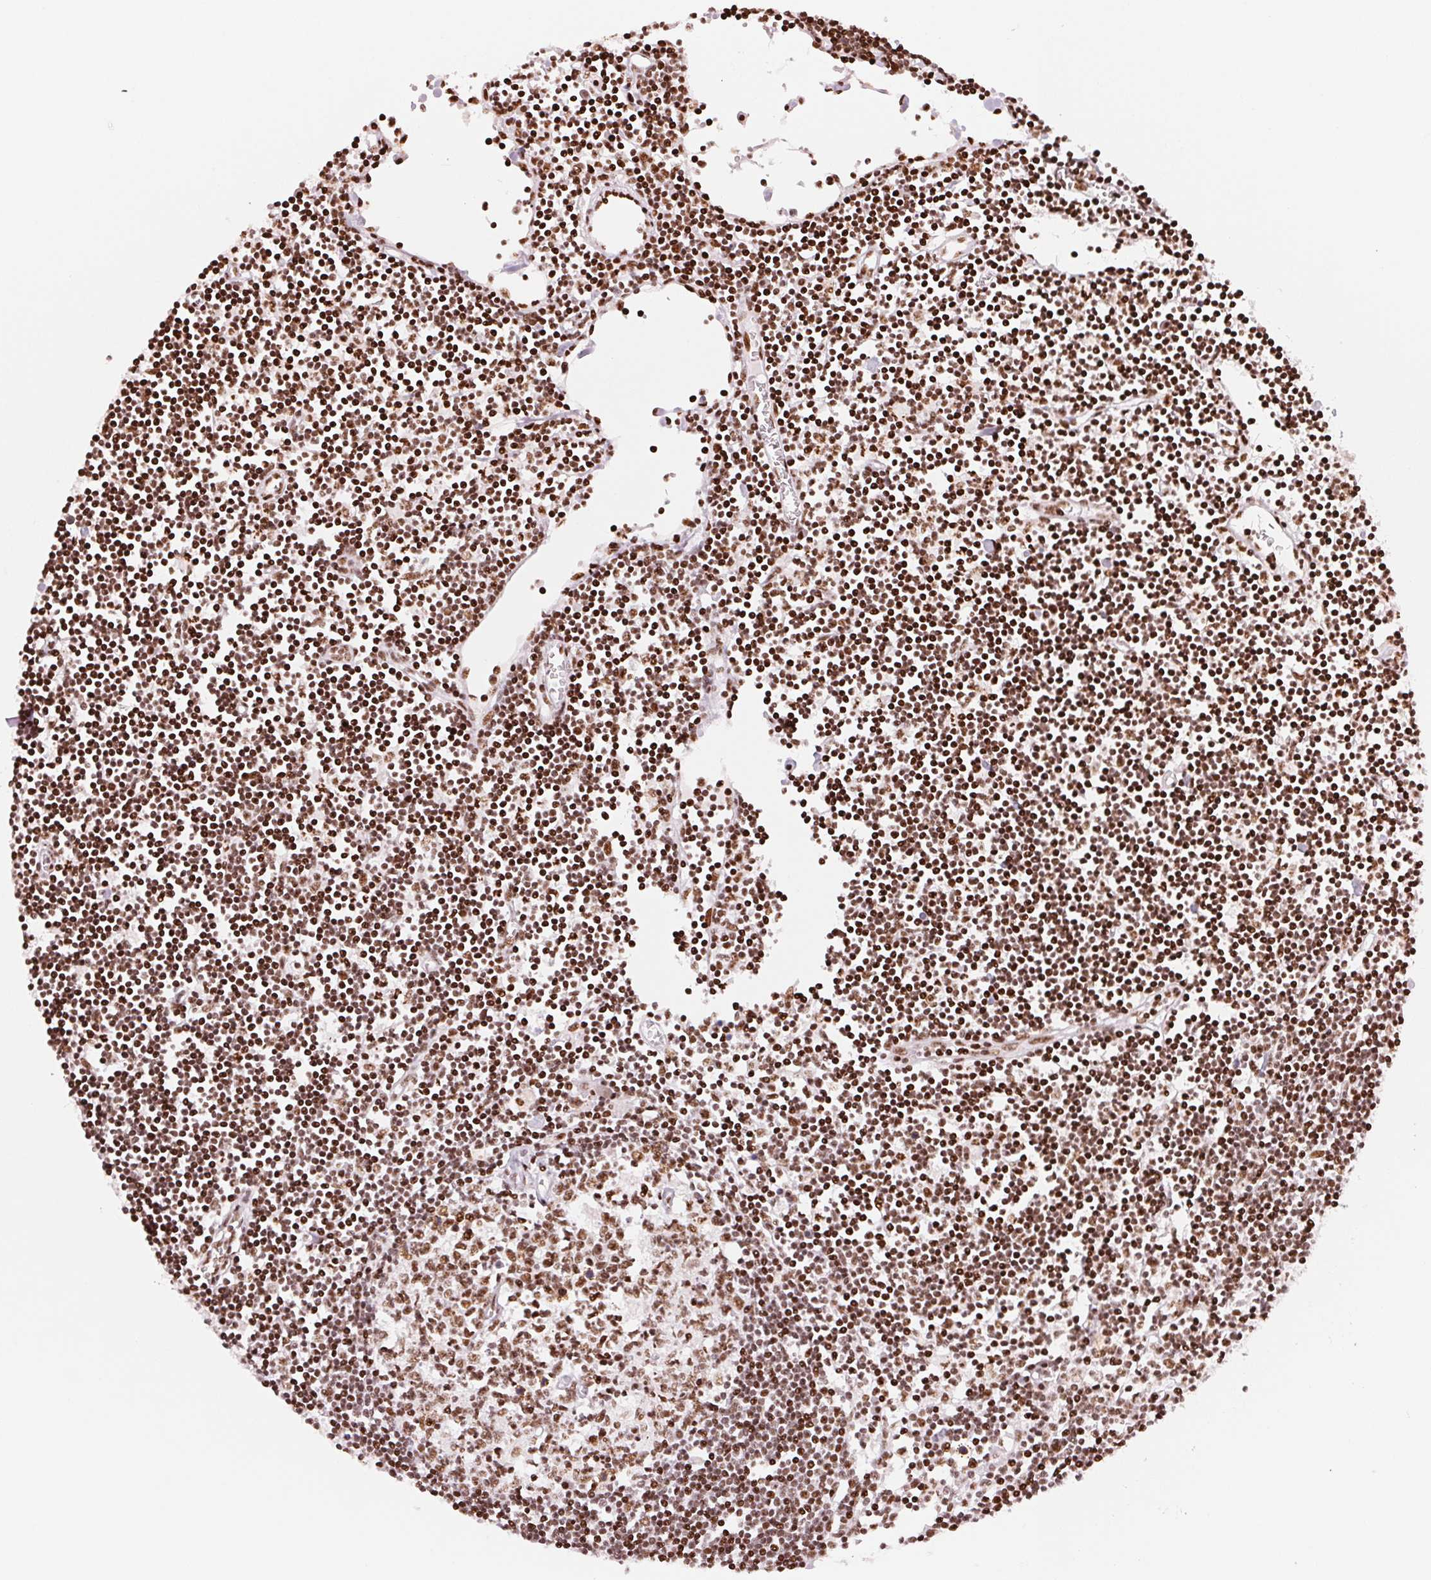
{"staining": {"intensity": "strong", "quantity": ">75%", "location": "nuclear"}, "tissue": "lymph node", "cell_type": "Germinal center cells", "image_type": "normal", "snomed": [{"axis": "morphology", "description": "Normal tissue, NOS"}, {"axis": "topography", "description": "Lymph node"}], "caption": "DAB (3,3'-diaminobenzidine) immunohistochemical staining of benign human lymph node exhibits strong nuclear protein positivity in about >75% of germinal center cells.", "gene": "NXF1", "patient": {"sex": "female", "age": 65}}